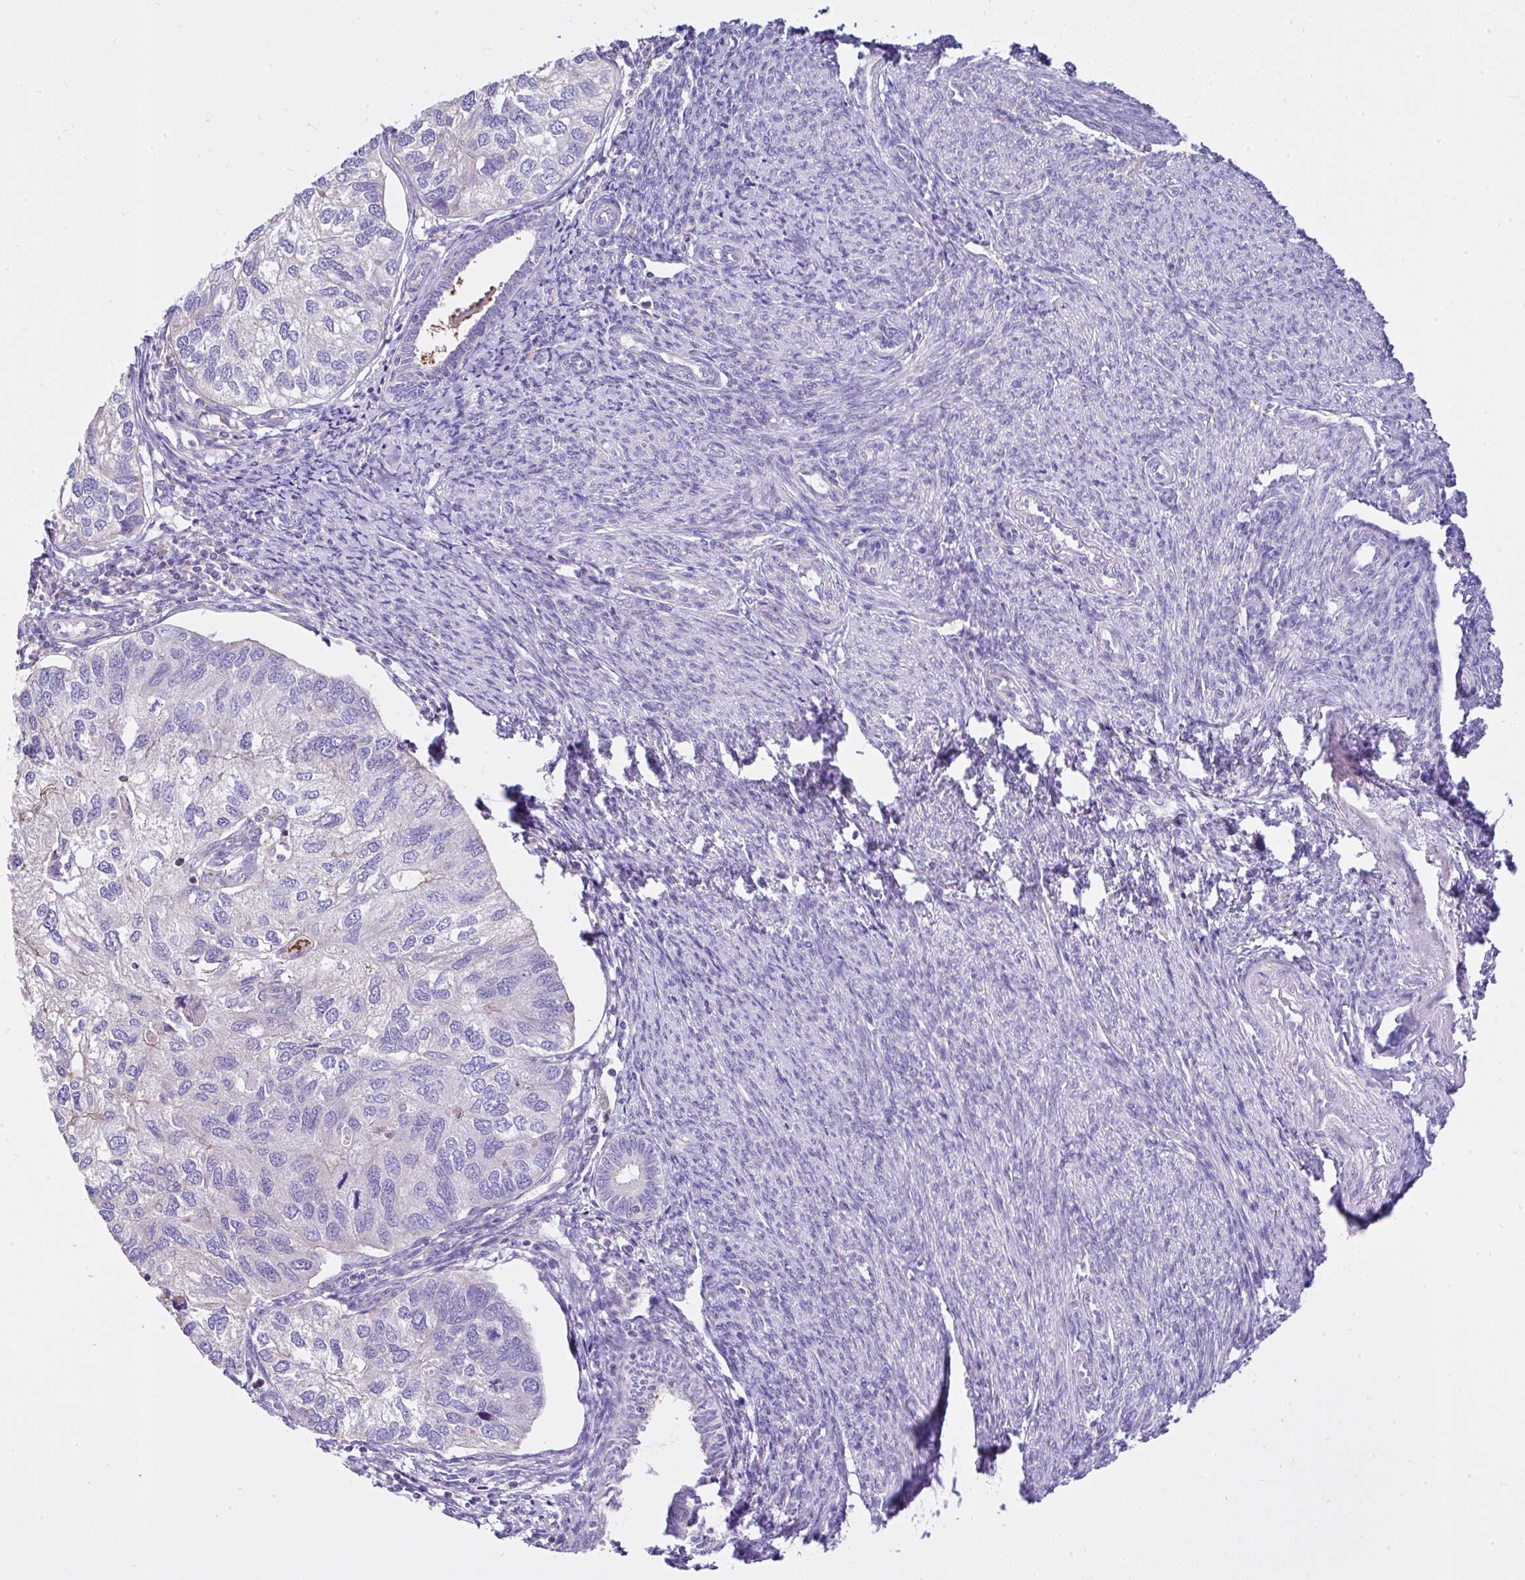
{"staining": {"intensity": "negative", "quantity": "none", "location": "none"}, "tissue": "endometrial cancer", "cell_type": "Tumor cells", "image_type": "cancer", "snomed": [{"axis": "morphology", "description": "Carcinoma, NOS"}, {"axis": "topography", "description": "Uterus"}], "caption": "This is a photomicrograph of IHC staining of carcinoma (endometrial), which shows no expression in tumor cells.", "gene": "CCDC142", "patient": {"sex": "female", "age": 76}}